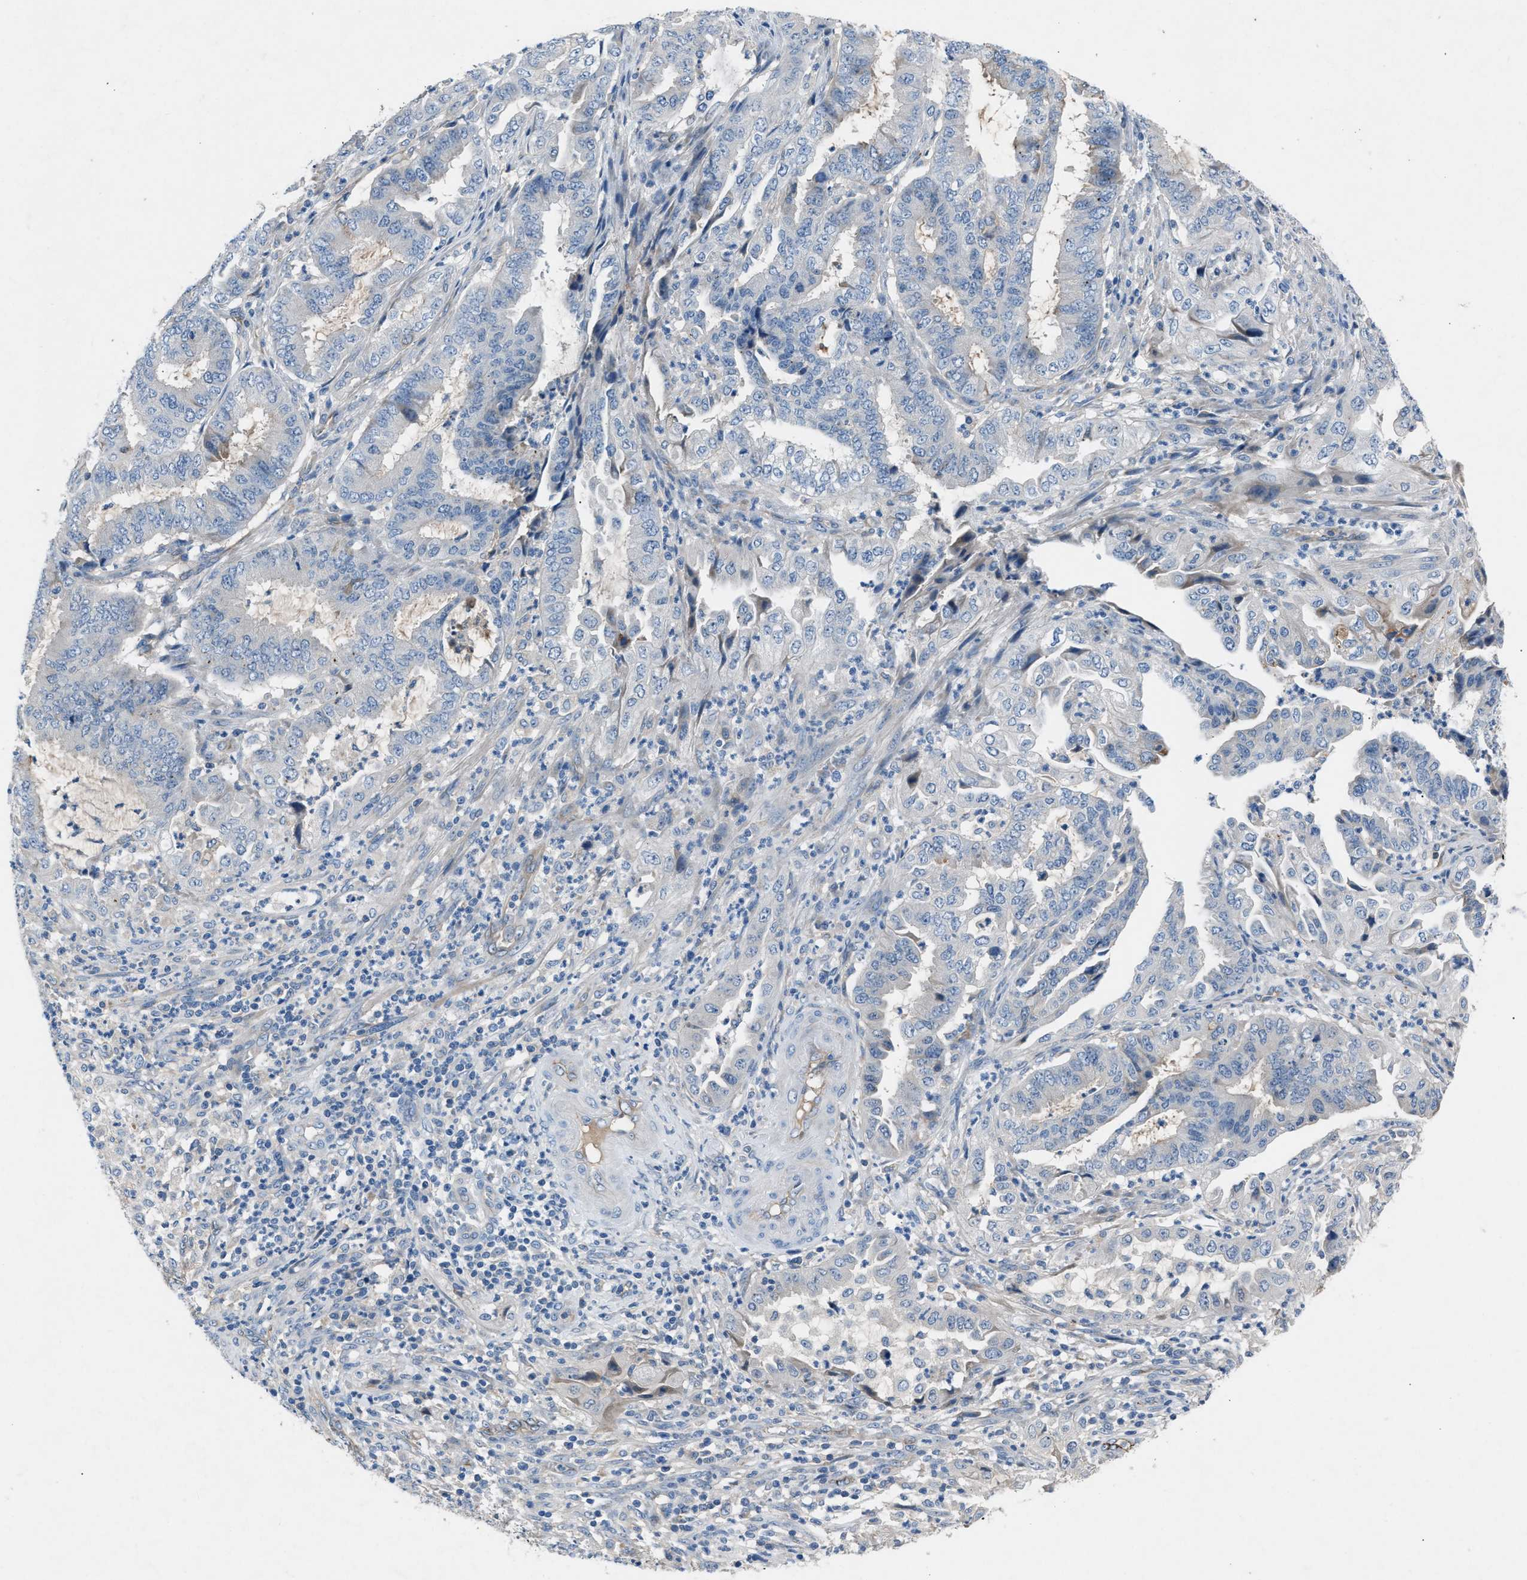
{"staining": {"intensity": "negative", "quantity": "none", "location": "none"}, "tissue": "endometrial cancer", "cell_type": "Tumor cells", "image_type": "cancer", "snomed": [{"axis": "morphology", "description": "Adenocarcinoma, NOS"}, {"axis": "topography", "description": "Endometrium"}], "caption": "This is an immunohistochemistry (IHC) histopathology image of human endometrial cancer (adenocarcinoma). There is no staining in tumor cells.", "gene": "DNAAF5", "patient": {"sex": "female", "age": 51}}